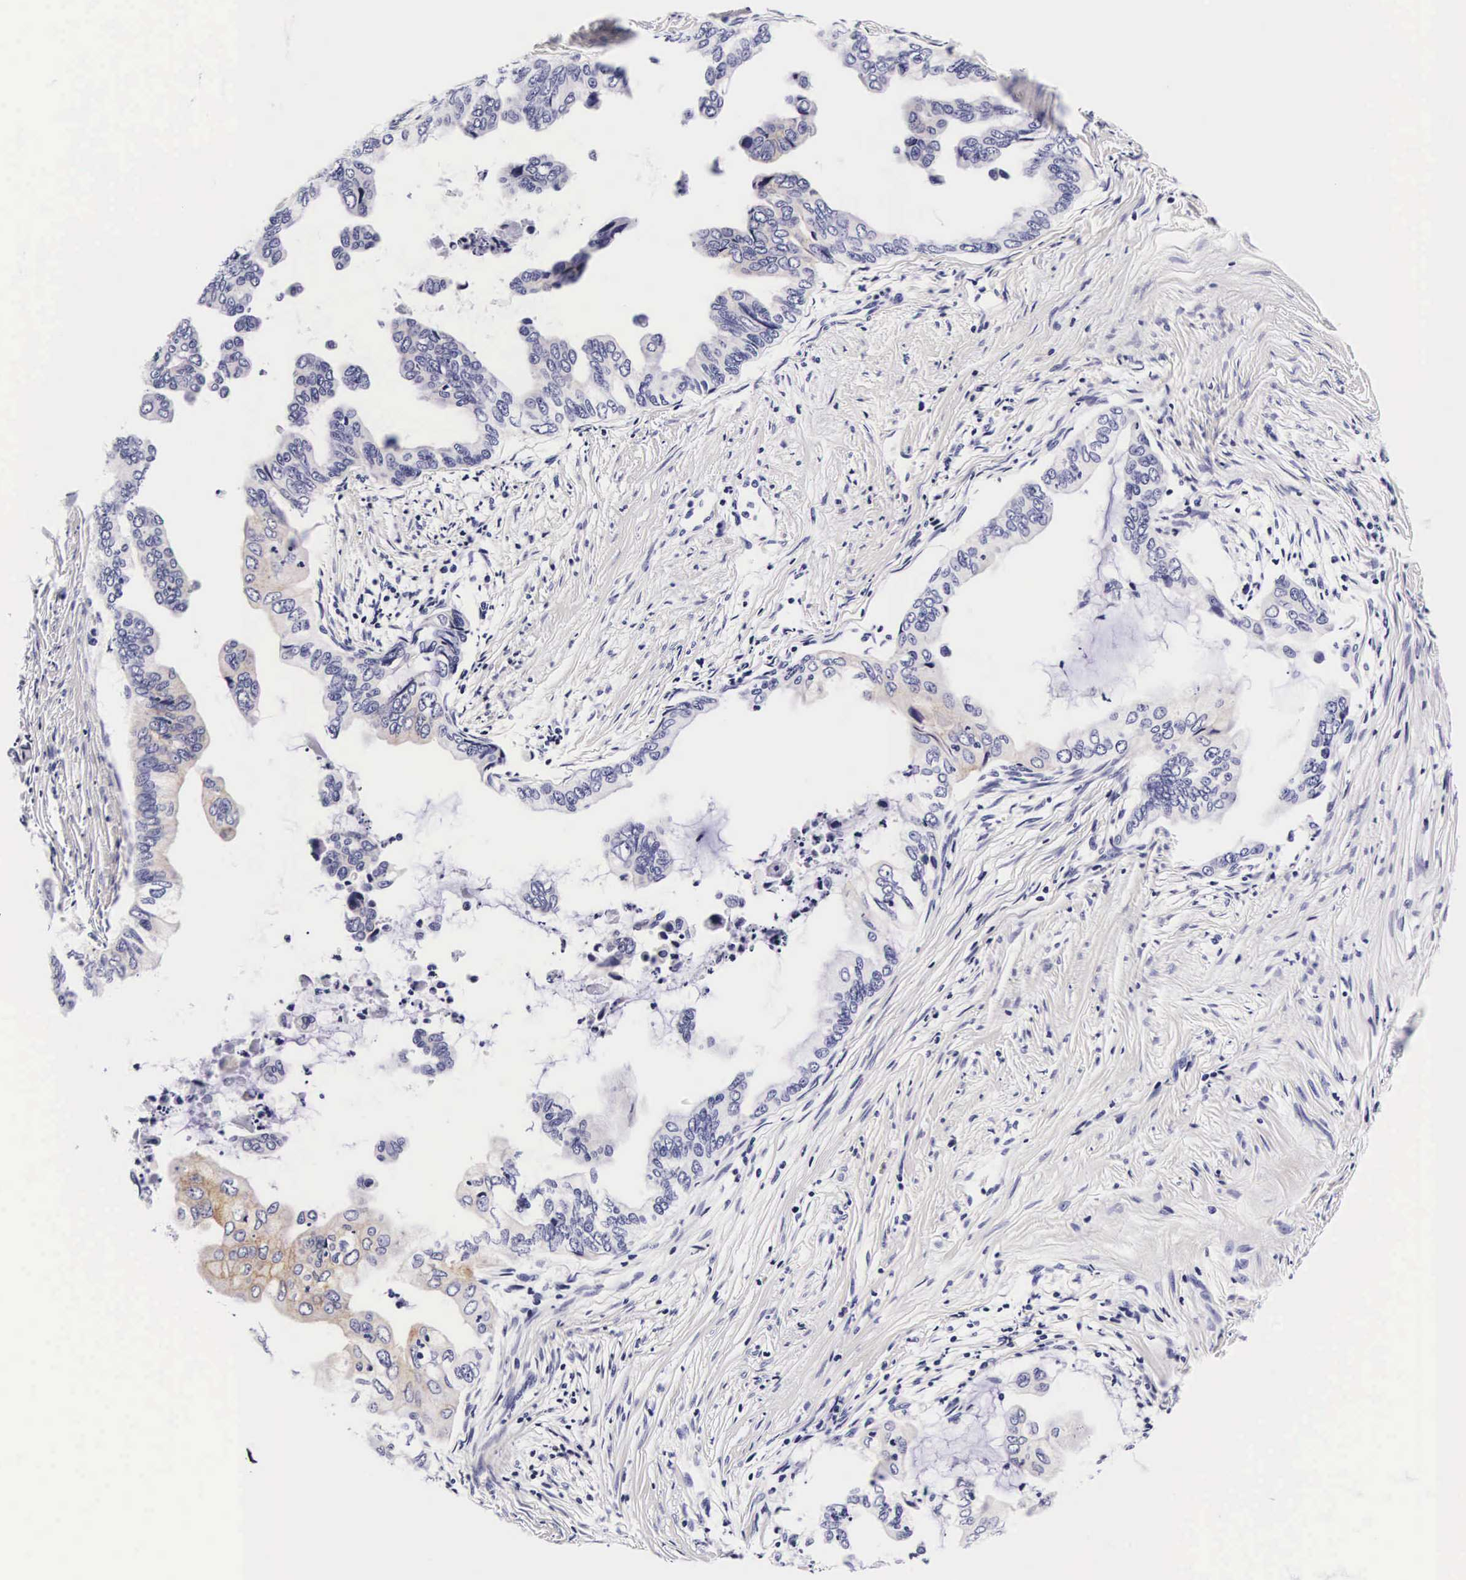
{"staining": {"intensity": "negative", "quantity": "none", "location": "none"}, "tissue": "stomach cancer", "cell_type": "Tumor cells", "image_type": "cancer", "snomed": [{"axis": "morphology", "description": "Adenocarcinoma, NOS"}, {"axis": "topography", "description": "Stomach, upper"}], "caption": "Immunohistochemistry (IHC) of adenocarcinoma (stomach) reveals no positivity in tumor cells. (Brightfield microscopy of DAB (3,3'-diaminobenzidine) IHC at high magnification).", "gene": "UPRT", "patient": {"sex": "male", "age": 80}}